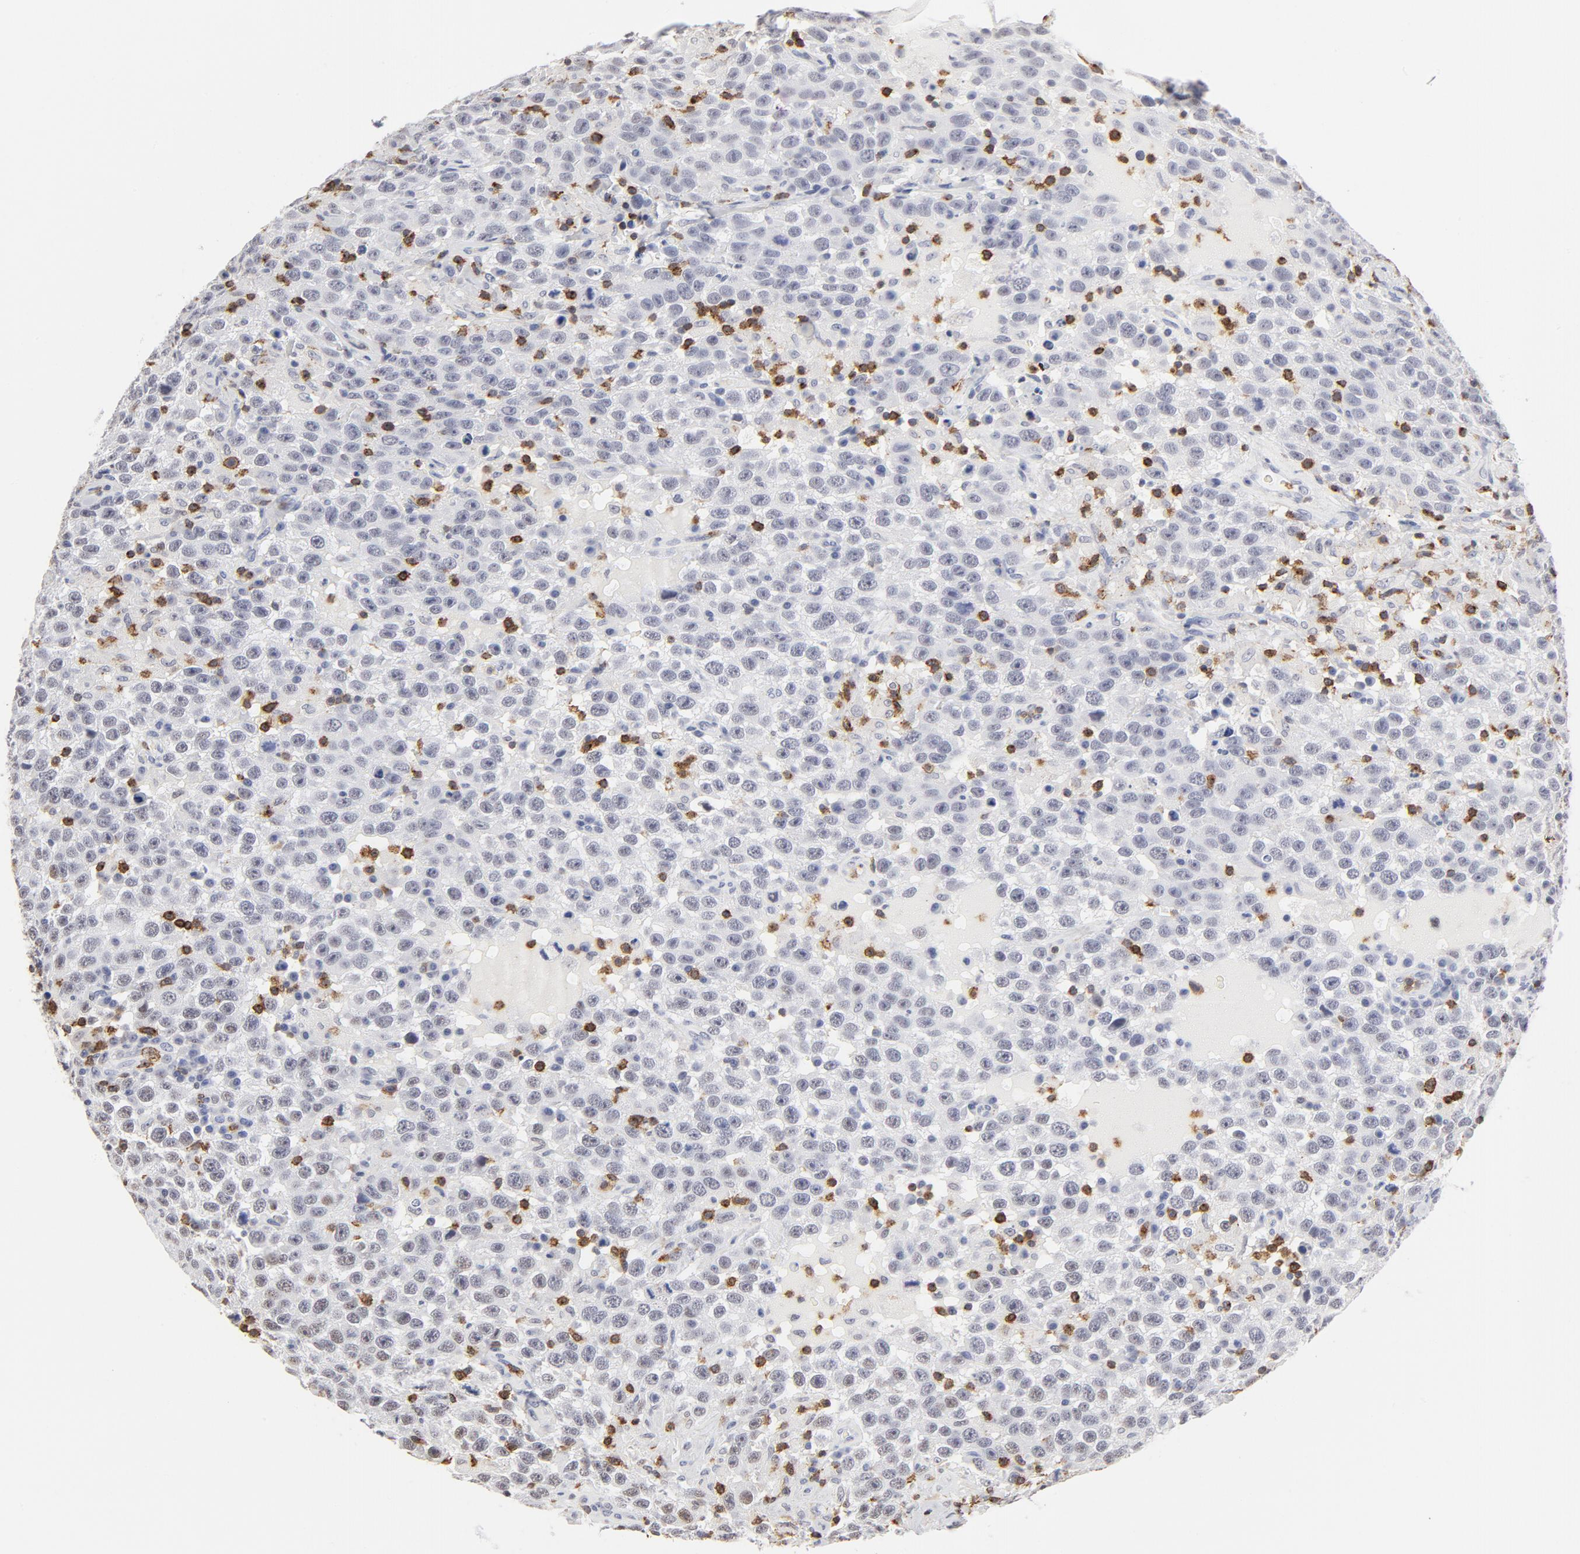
{"staining": {"intensity": "negative", "quantity": "none", "location": "none"}, "tissue": "testis cancer", "cell_type": "Tumor cells", "image_type": "cancer", "snomed": [{"axis": "morphology", "description": "Seminoma, NOS"}, {"axis": "topography", "description": "Testis"}], "caption": "Tumor cells are negative for protein expression in human testis cancer.", "gene": "CD2", "patient": {"sex": "male", "age": 41}}